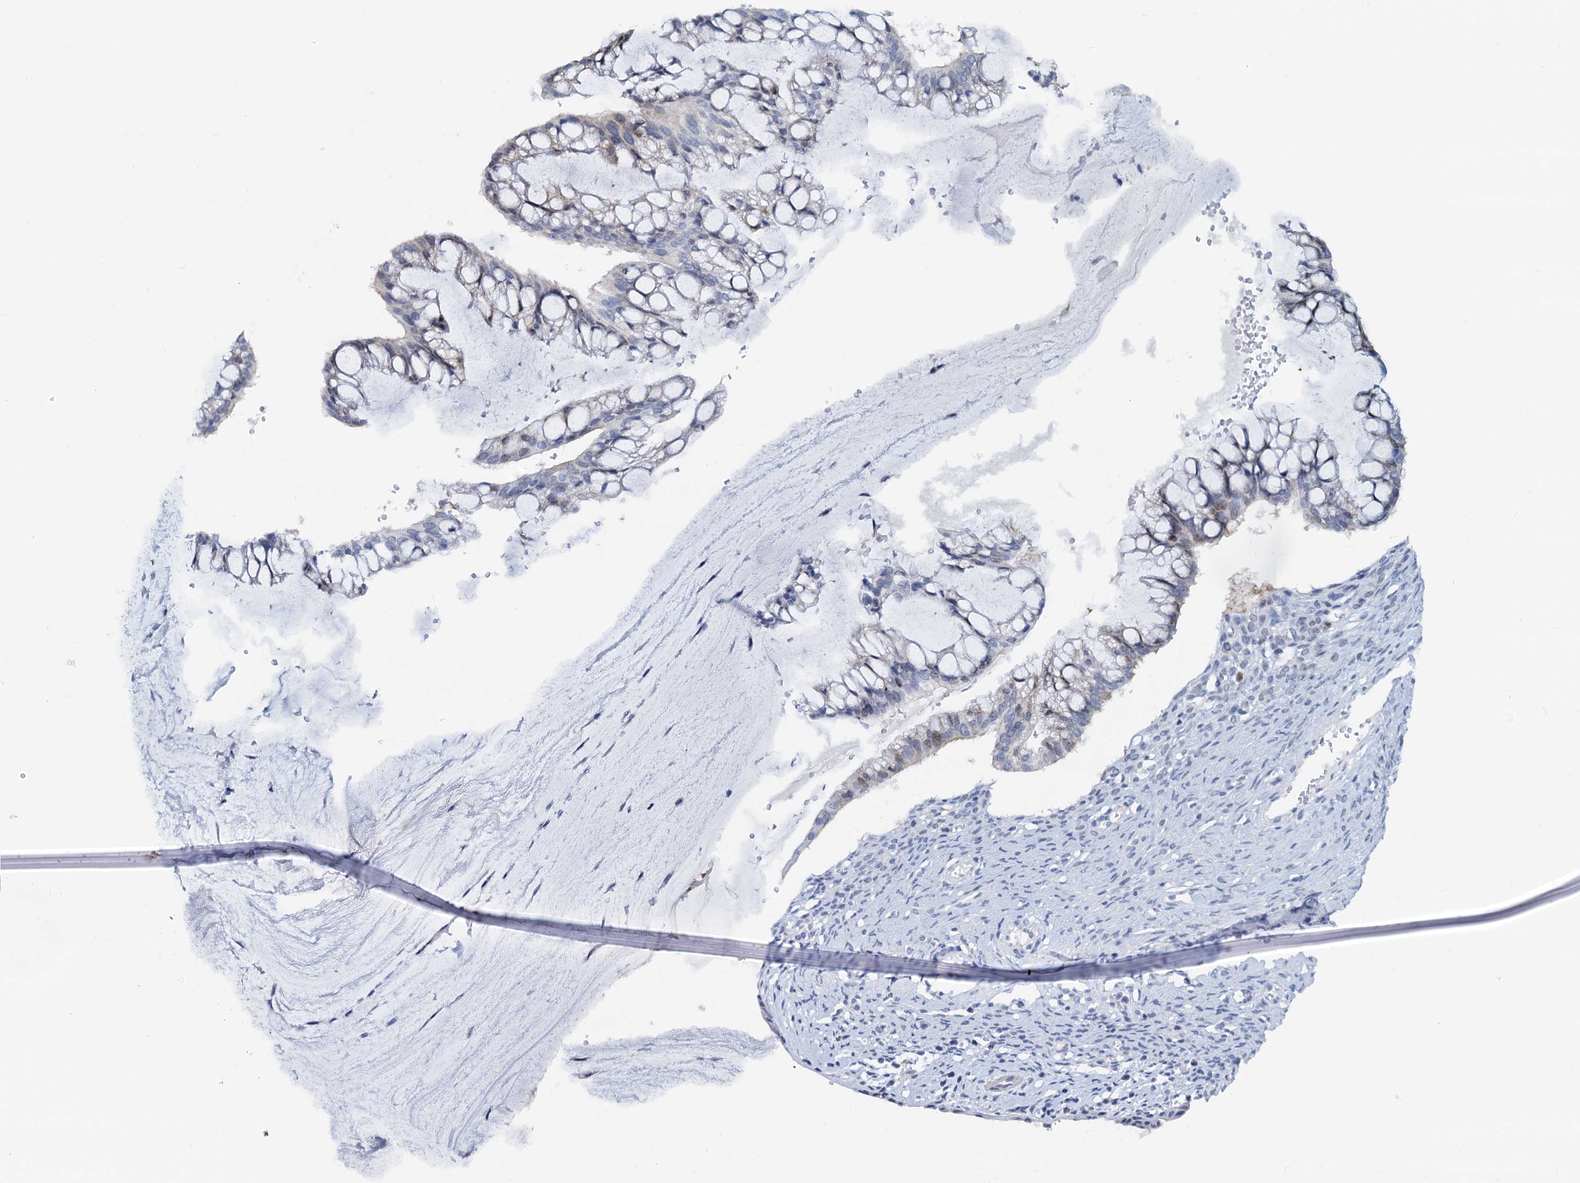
{"staining": {"intensity": "negative", "quantity": "none", "location": "none"}, "tissue": "ovarian cancer", "cell_type": "Tumor cells", "image_type": "cancer", "snomed": [{"axis": "morphology", "description": "Cystadenocarcinoma, mucinous, NOS"}, {"axis": "topography", "description": "Ovary"}], "caption": "The photomicrograph reveals no significant staining in tumor cells of mucinous cystadenocarcinoma (ovarian). The staining is performed using DAB (3,3'-diaminobenzidine) brown chromogen with nuclei counter-stained in using hematoxylin.", "gene": "PTGES3", "patient": {"sex": "female", "age": 73}}